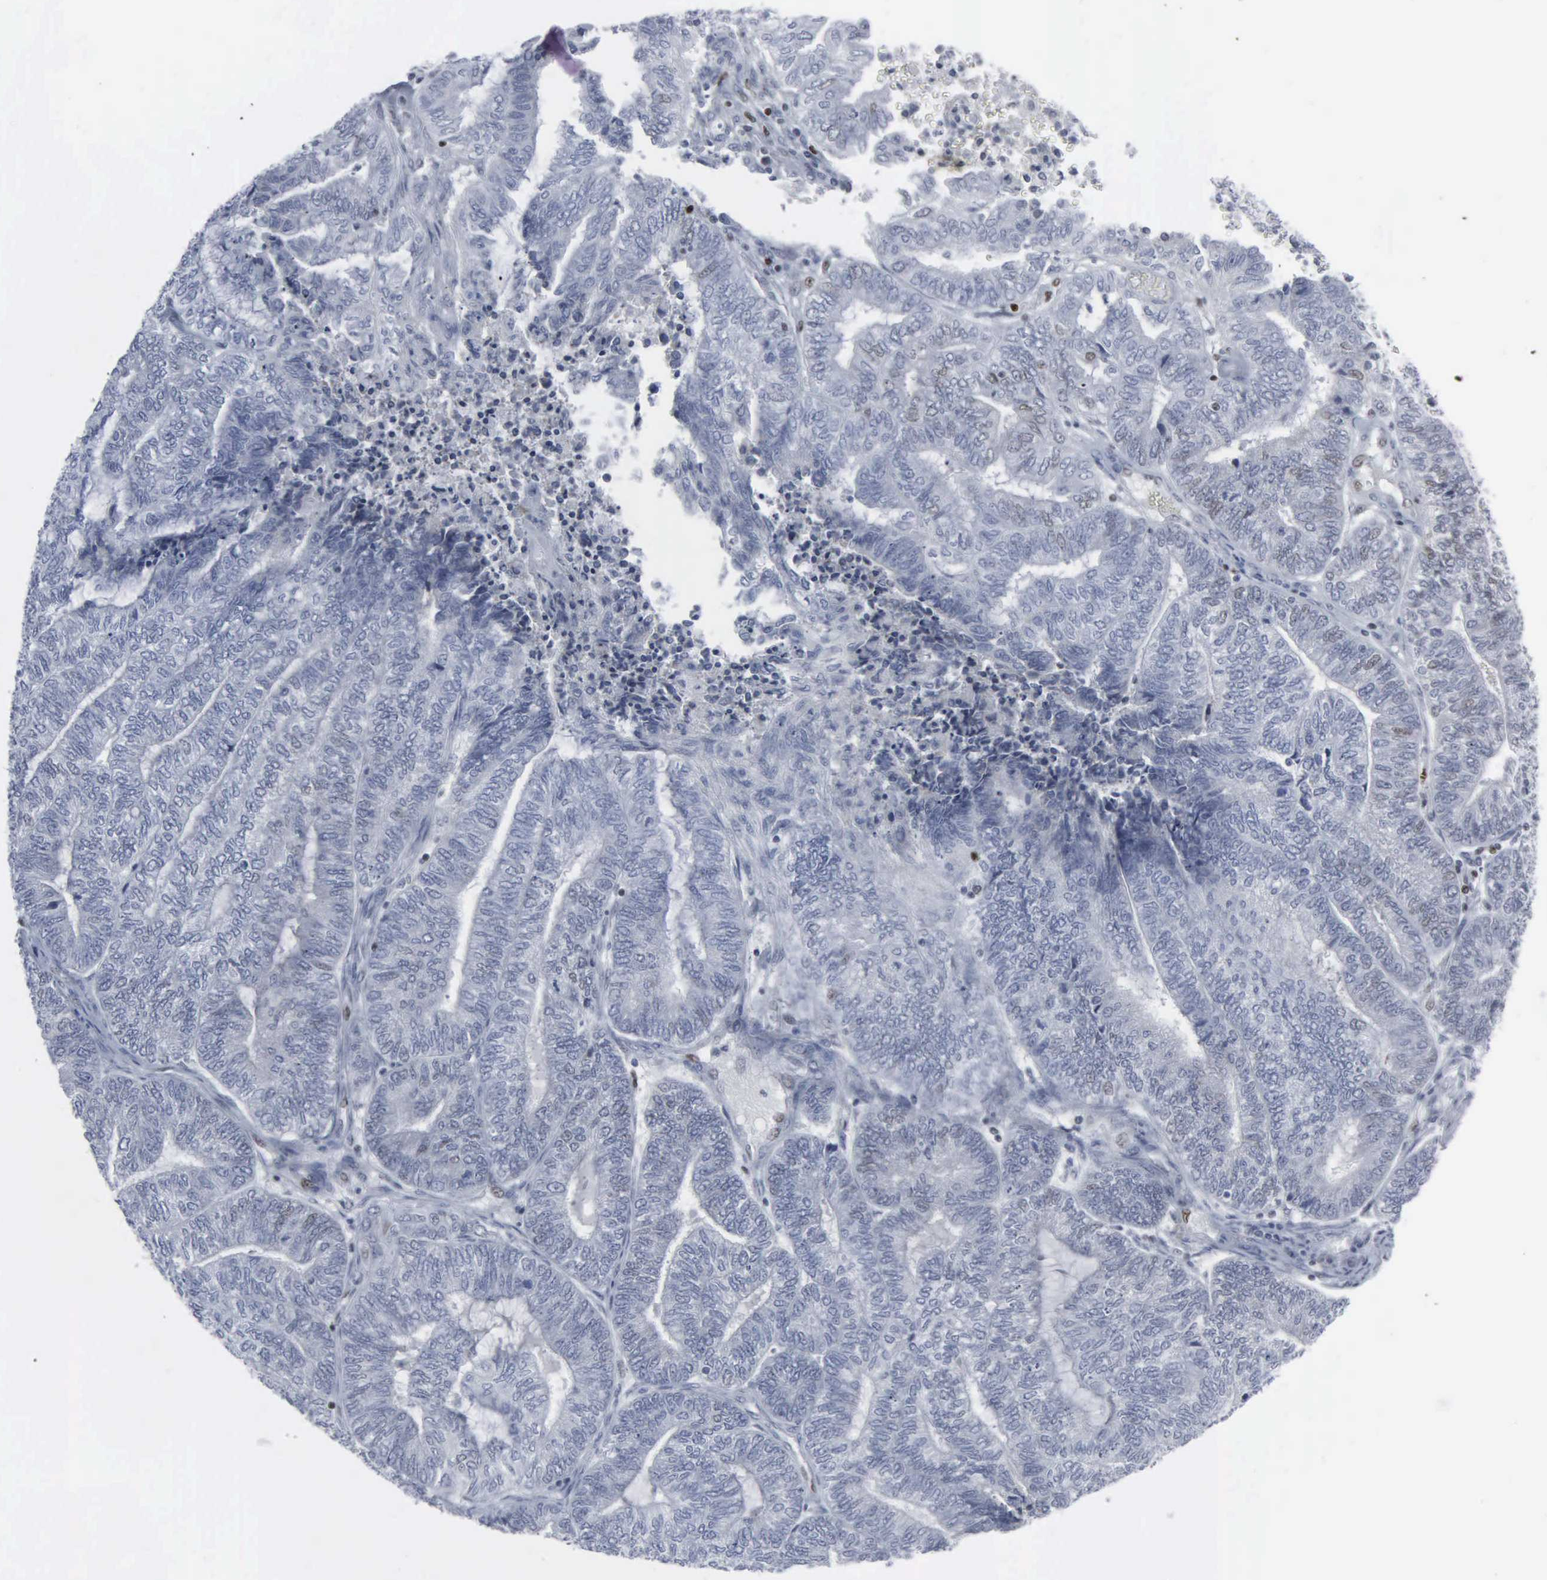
{"staining": {"intensity": "negative", "quantity": "none", "location": "none"}, "tissue": "endometrial cancer", "cell_type": "Tumor cells", "image_type": "cancer", "snomed": [{"axis": "morphology", "description": "Adenocarcinoma, NOS"}, {"axis": "topography", "description": "Uterus"}, {"axis": "topography", "description": "Endometrium"}], "caption": "High power microscopy photomicrograph of an IHC photomicrograph of endometrial cancer (adenocarcinoma), revealing no significant staining in tumor cells.", "gene": "CCND3", "patient": {"sex": "female", "age": 70}}